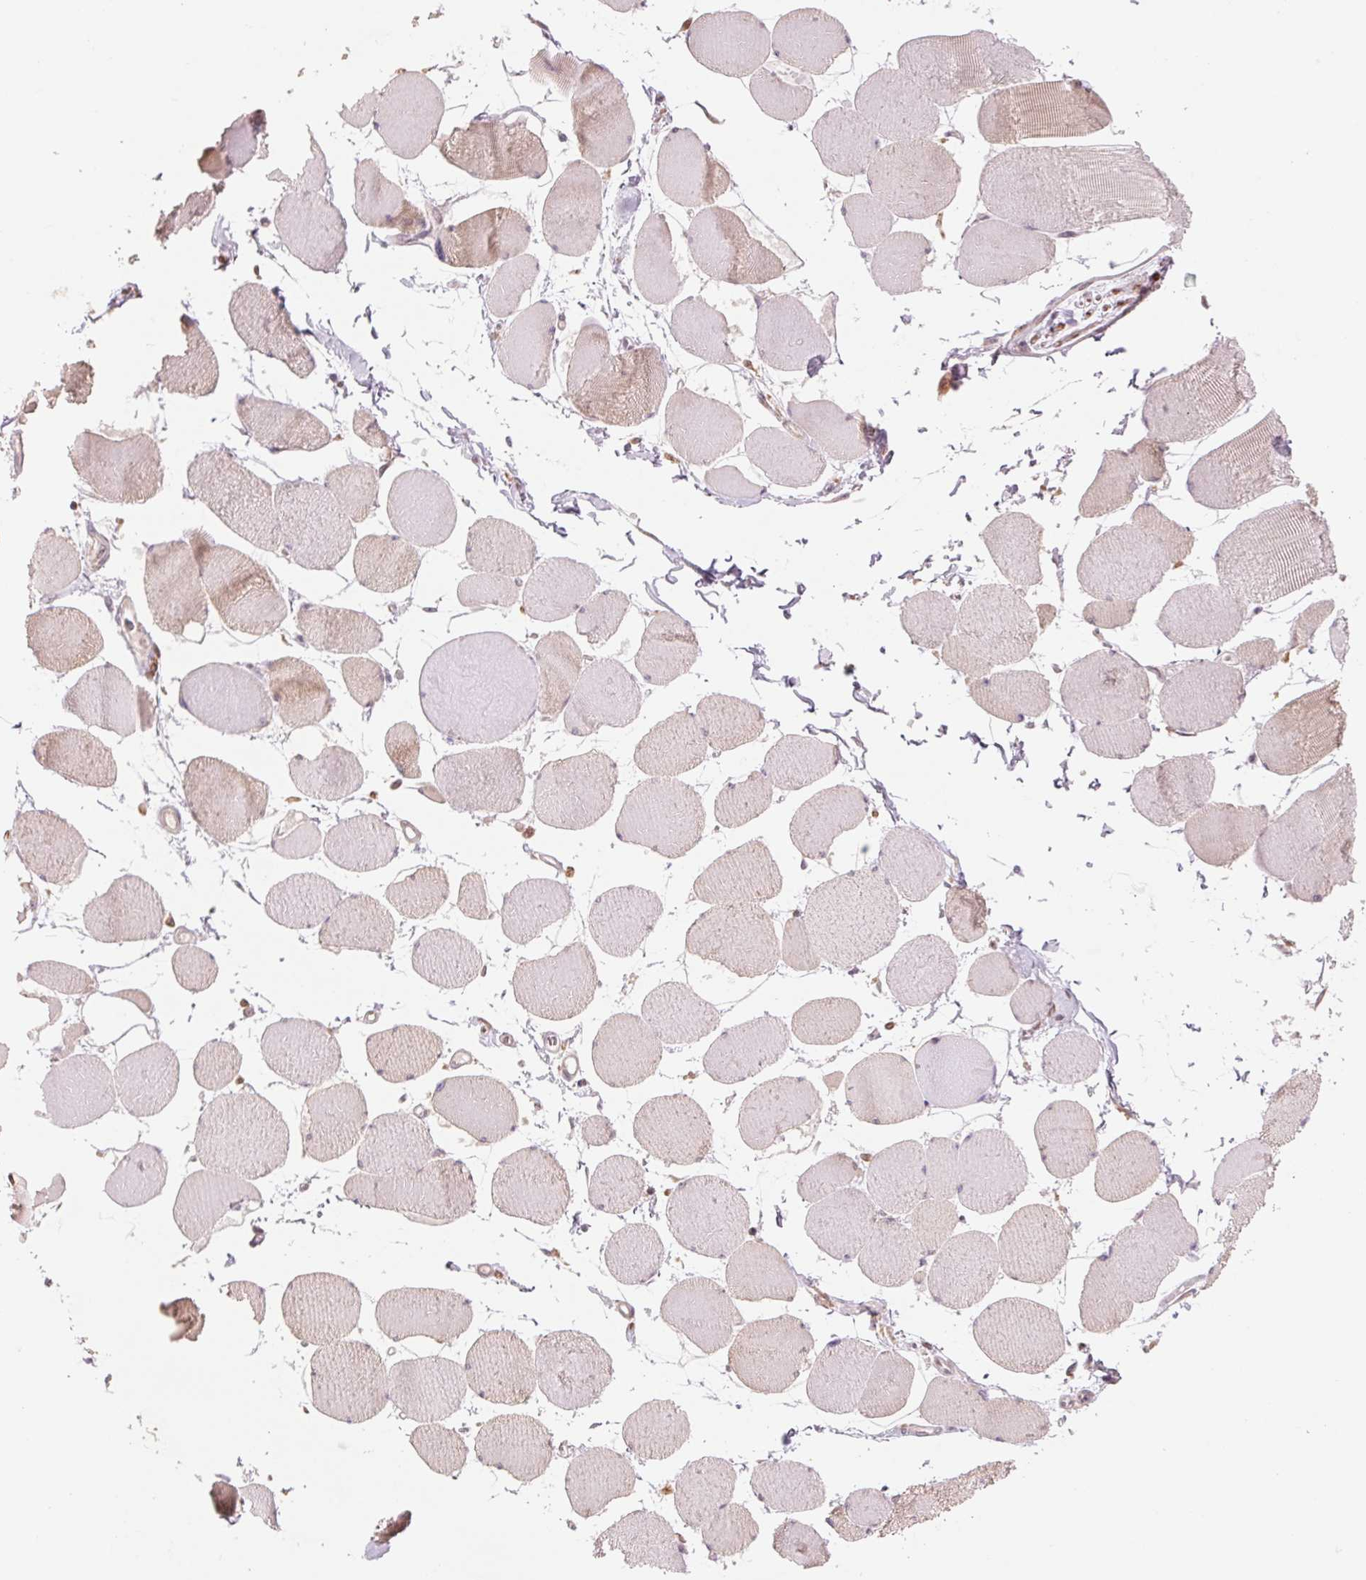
{"staining": {"intensity": "weak", "quantity": "25%-75%", "location": "cytoplasmic/membranous"}, "tissue": "skeletal muscle", "cell_type": "Myocytes", "image_type": "normal", "snomed": [{"axis": "morphology", "description": "Normal tissue, NOS"}, {"axis": "topography", "description": "Skeletal muscle"}], "caption": "Skeletal muscle stained for a protein (brown) demonstrates weak cytoplasmic/membranous positive staining in about 25%-75% of myocytes.", "gene": "TECR", "patient": {"sex": "female", "age": 75}}